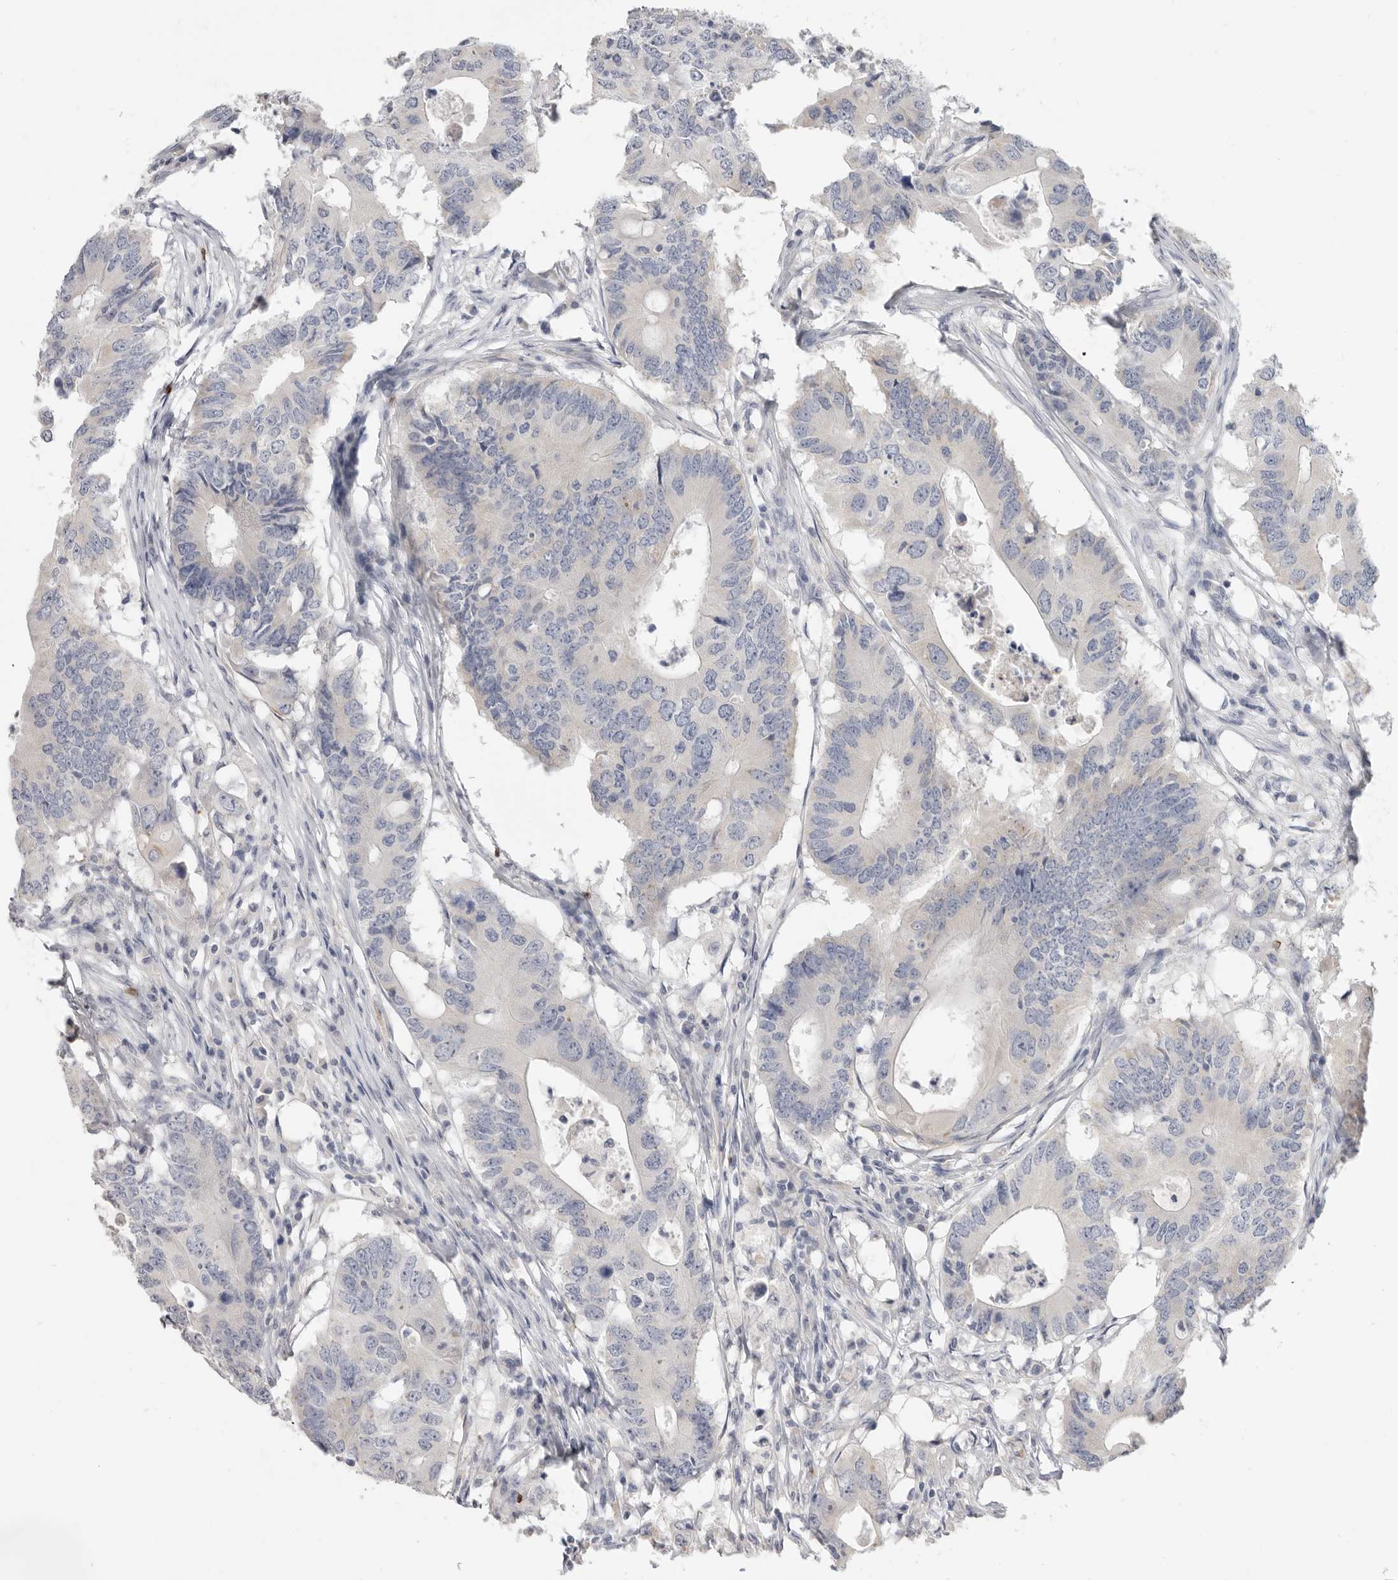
{"staining": {"intensity": "negative", "quantity": "none", "location": "none"}, "tissue": "colorectal cancer", "cell_type": "Tumor cells", "image_type": "cancer", "snomed": [{"axis": "morphology", "description": "Adenocarcinoma, NOS"}, {"axis": "topography", "description": "Colon"}], "caption": "High power microscopy histopathology image of an immunohistochemistry (IHC) photomicrograph of adenocarcinoma (colorectal), revealing no significant staining in tumor cells.", "gene": "XIRP1", "patient": {"sex": "male", "age": 71}}